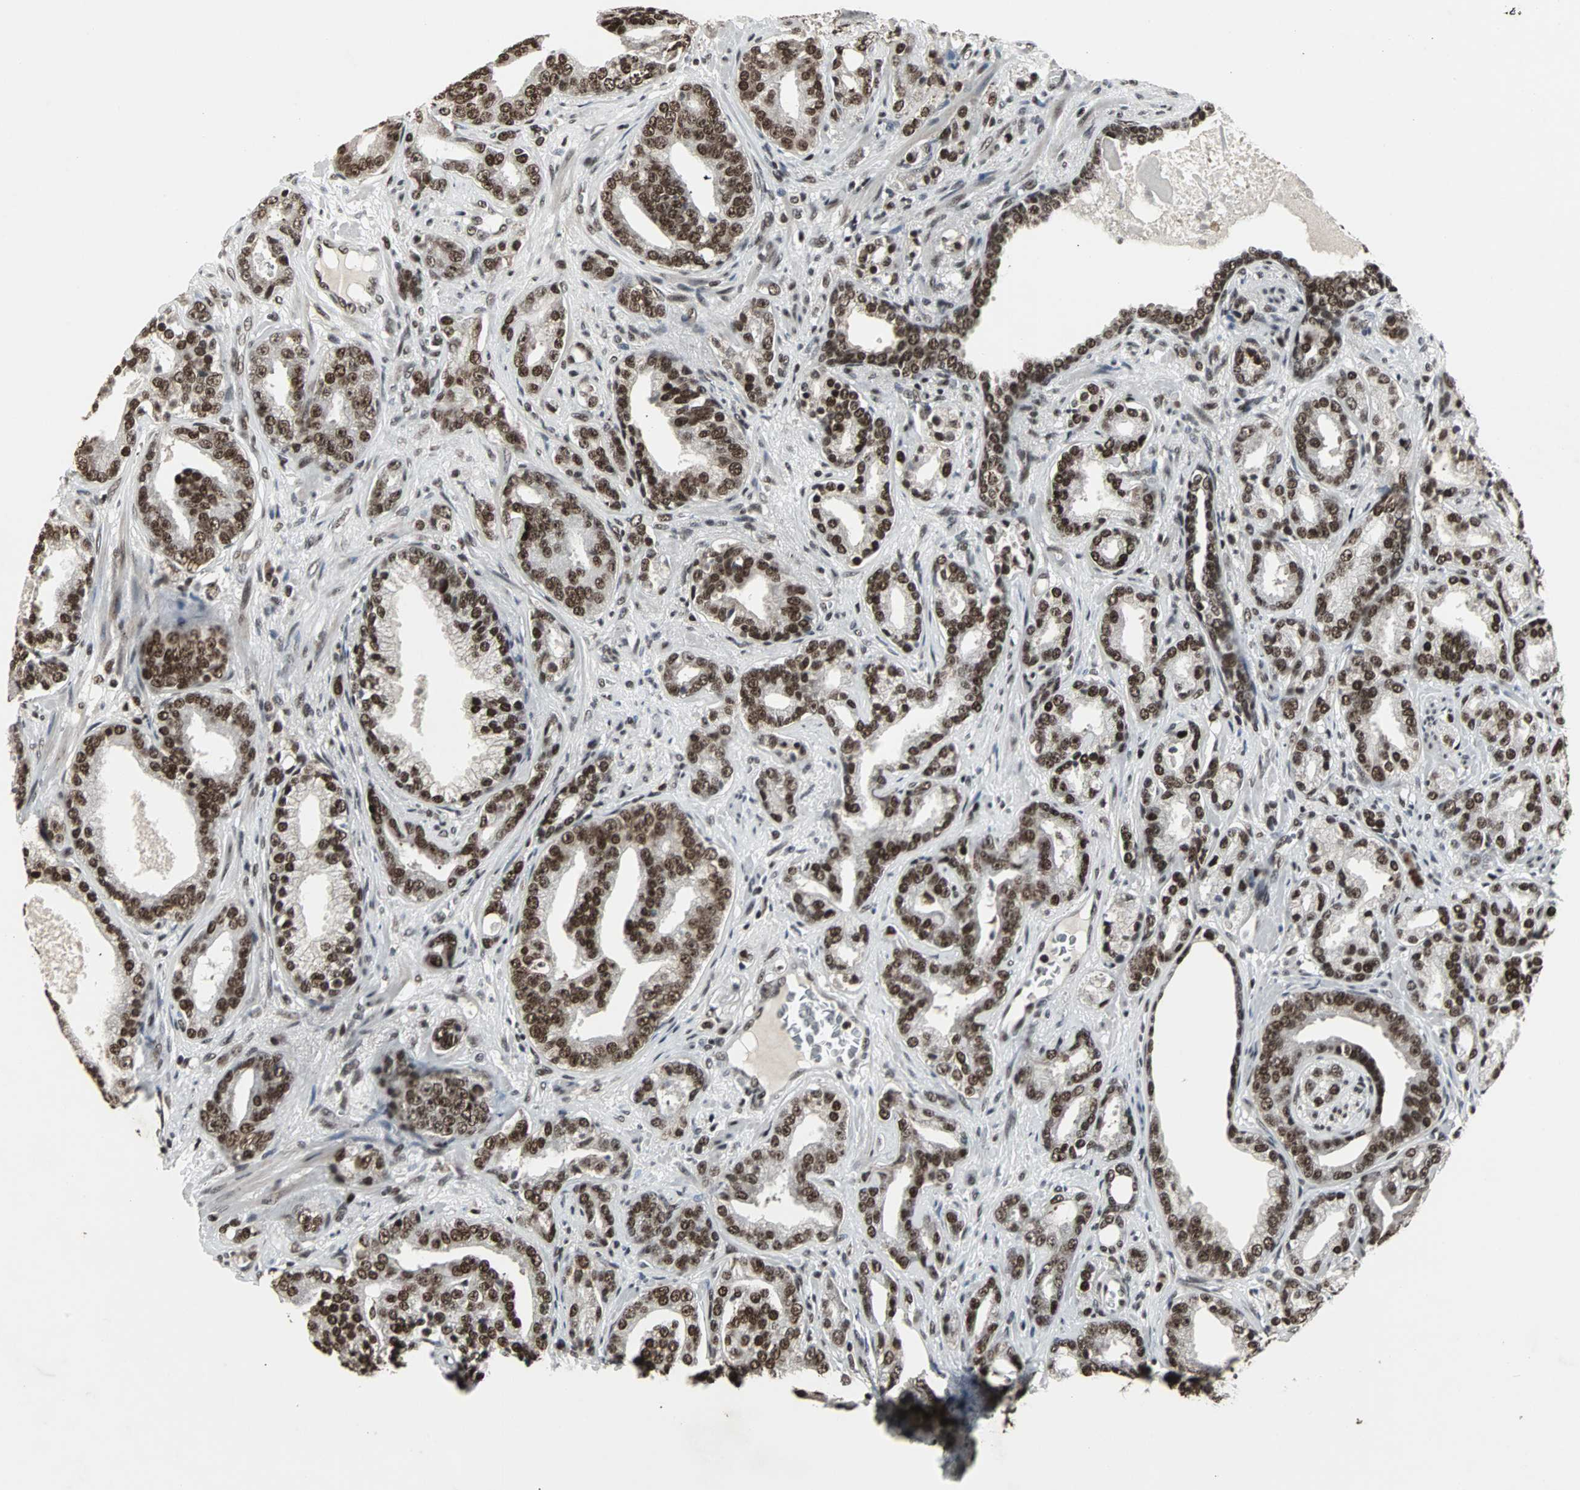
{"staining": {"intensity": "strong", "quantity": ">75%", "location": "nuclear"}, "tissue": "prostate cancer", "cell_type": "Tumor cells", "image_type": "cancer", "snomed": [{"axis": "morphology", "description": "Adenocarcinoma, Low grade"}, {"axis": "topography", "description": "Prostate"}], "caption": "Prostate cancer (adenocarcinoma (low-grade)) stained with immunohistochemistry demonstrates strong nuclear staining in approximately >75% of tumor cells.", "gene": "PNKP", "patient": {"sex": "male", "age": 63}}